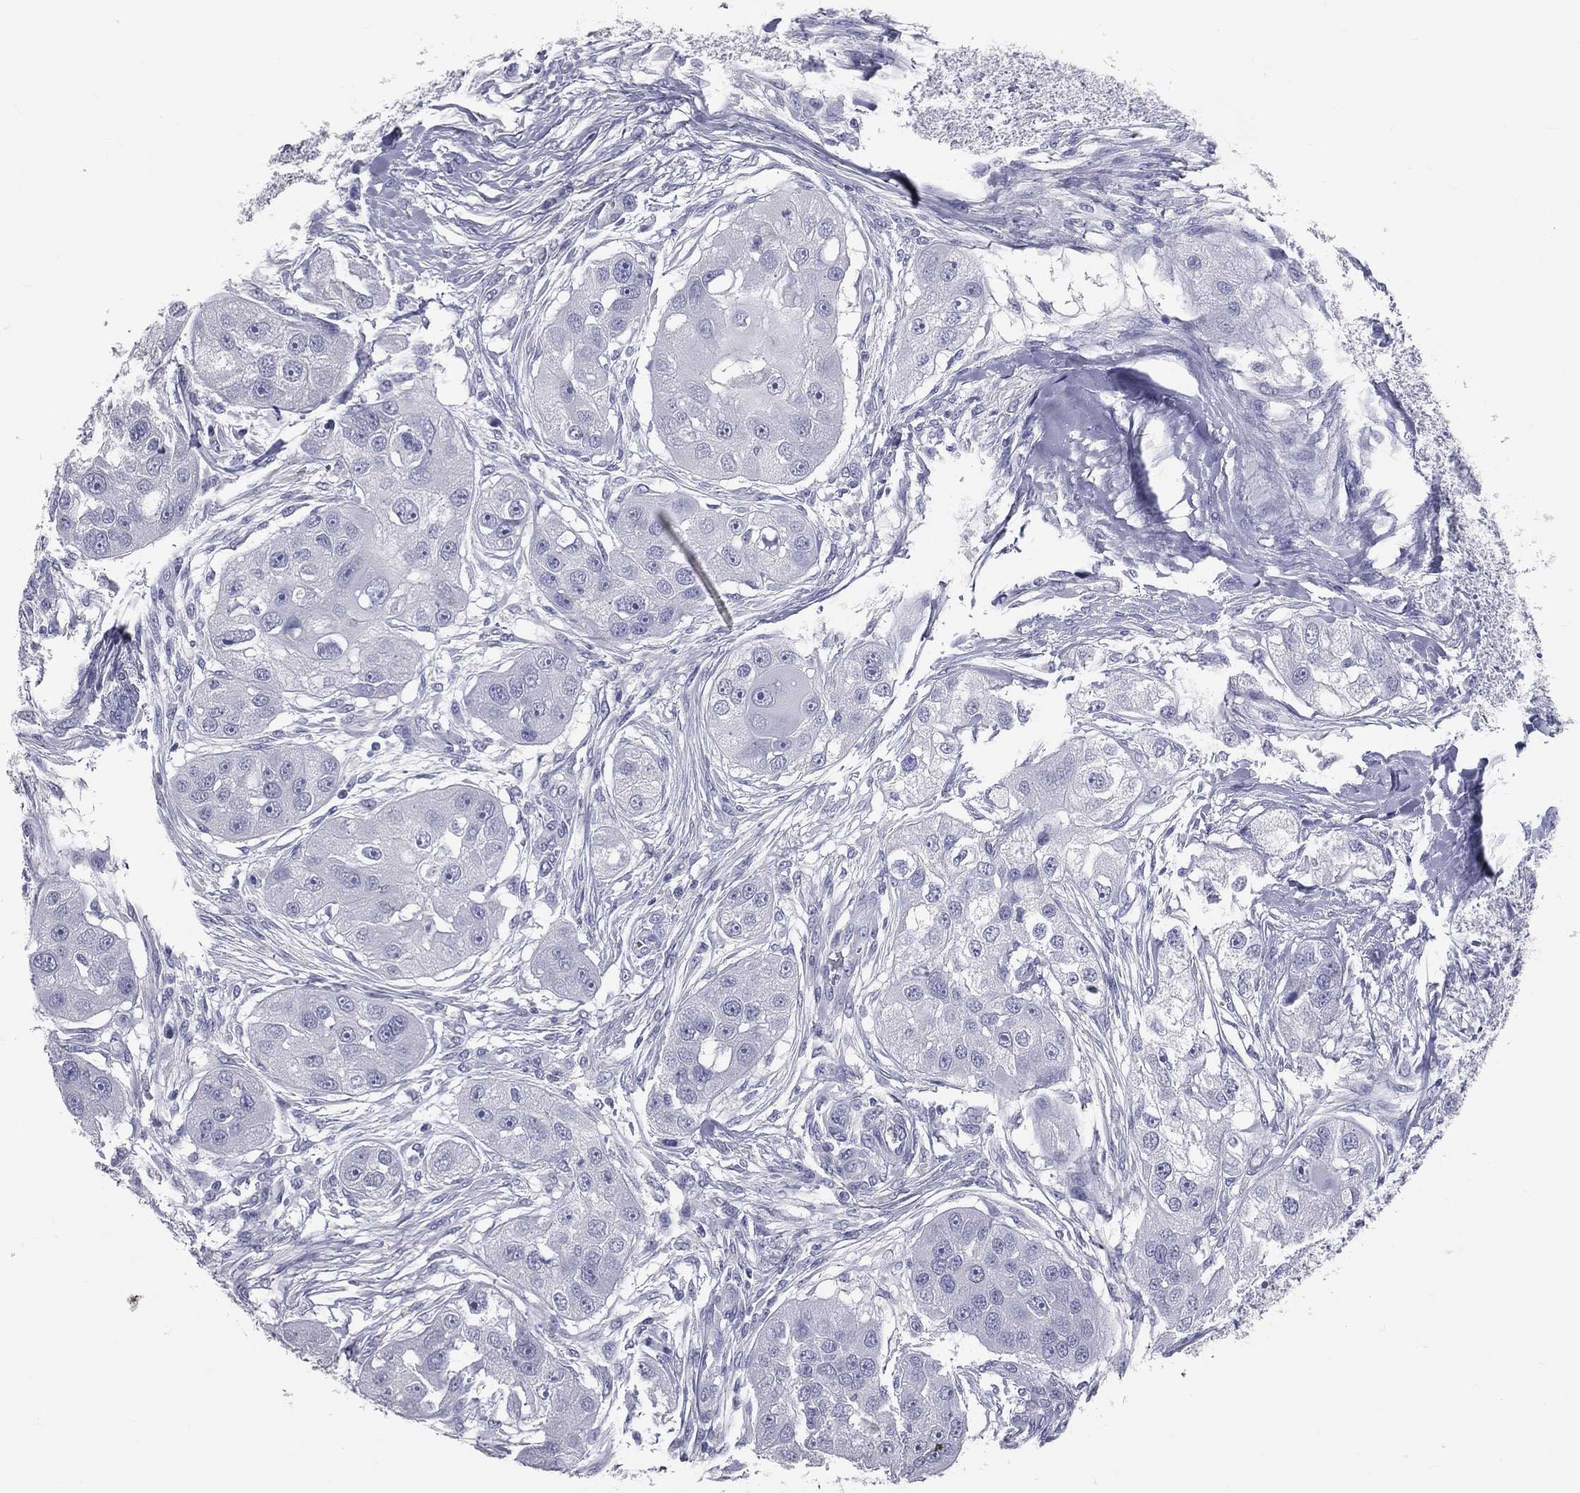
{"staining": {"intensity": "negative", "quantity": "none", "location": "none"}, "tissue": "head and neck cancer", "cell_type": "Tumor cells", "image_type": "cancer", "snomed": [{"axis": "morphology", "description": "Normal tissue, NOS"}, {"axis": "morphology", "description": "Squamous cell carcinoma, NOS"}, {"axis": "topography", "description": "Skeletal muscle"}, {"axis": "topography", "description": "Head-Neck"}], "caption": "Protein analysis of head and neck squamous cell carcinoma displays no significant expression in tumor cells. (DAB immunohistochemistry visualized using brightfield microscopy, high magnification).", "gene": "TFPI2", "patient": {"sex": "male", "age": 51}}